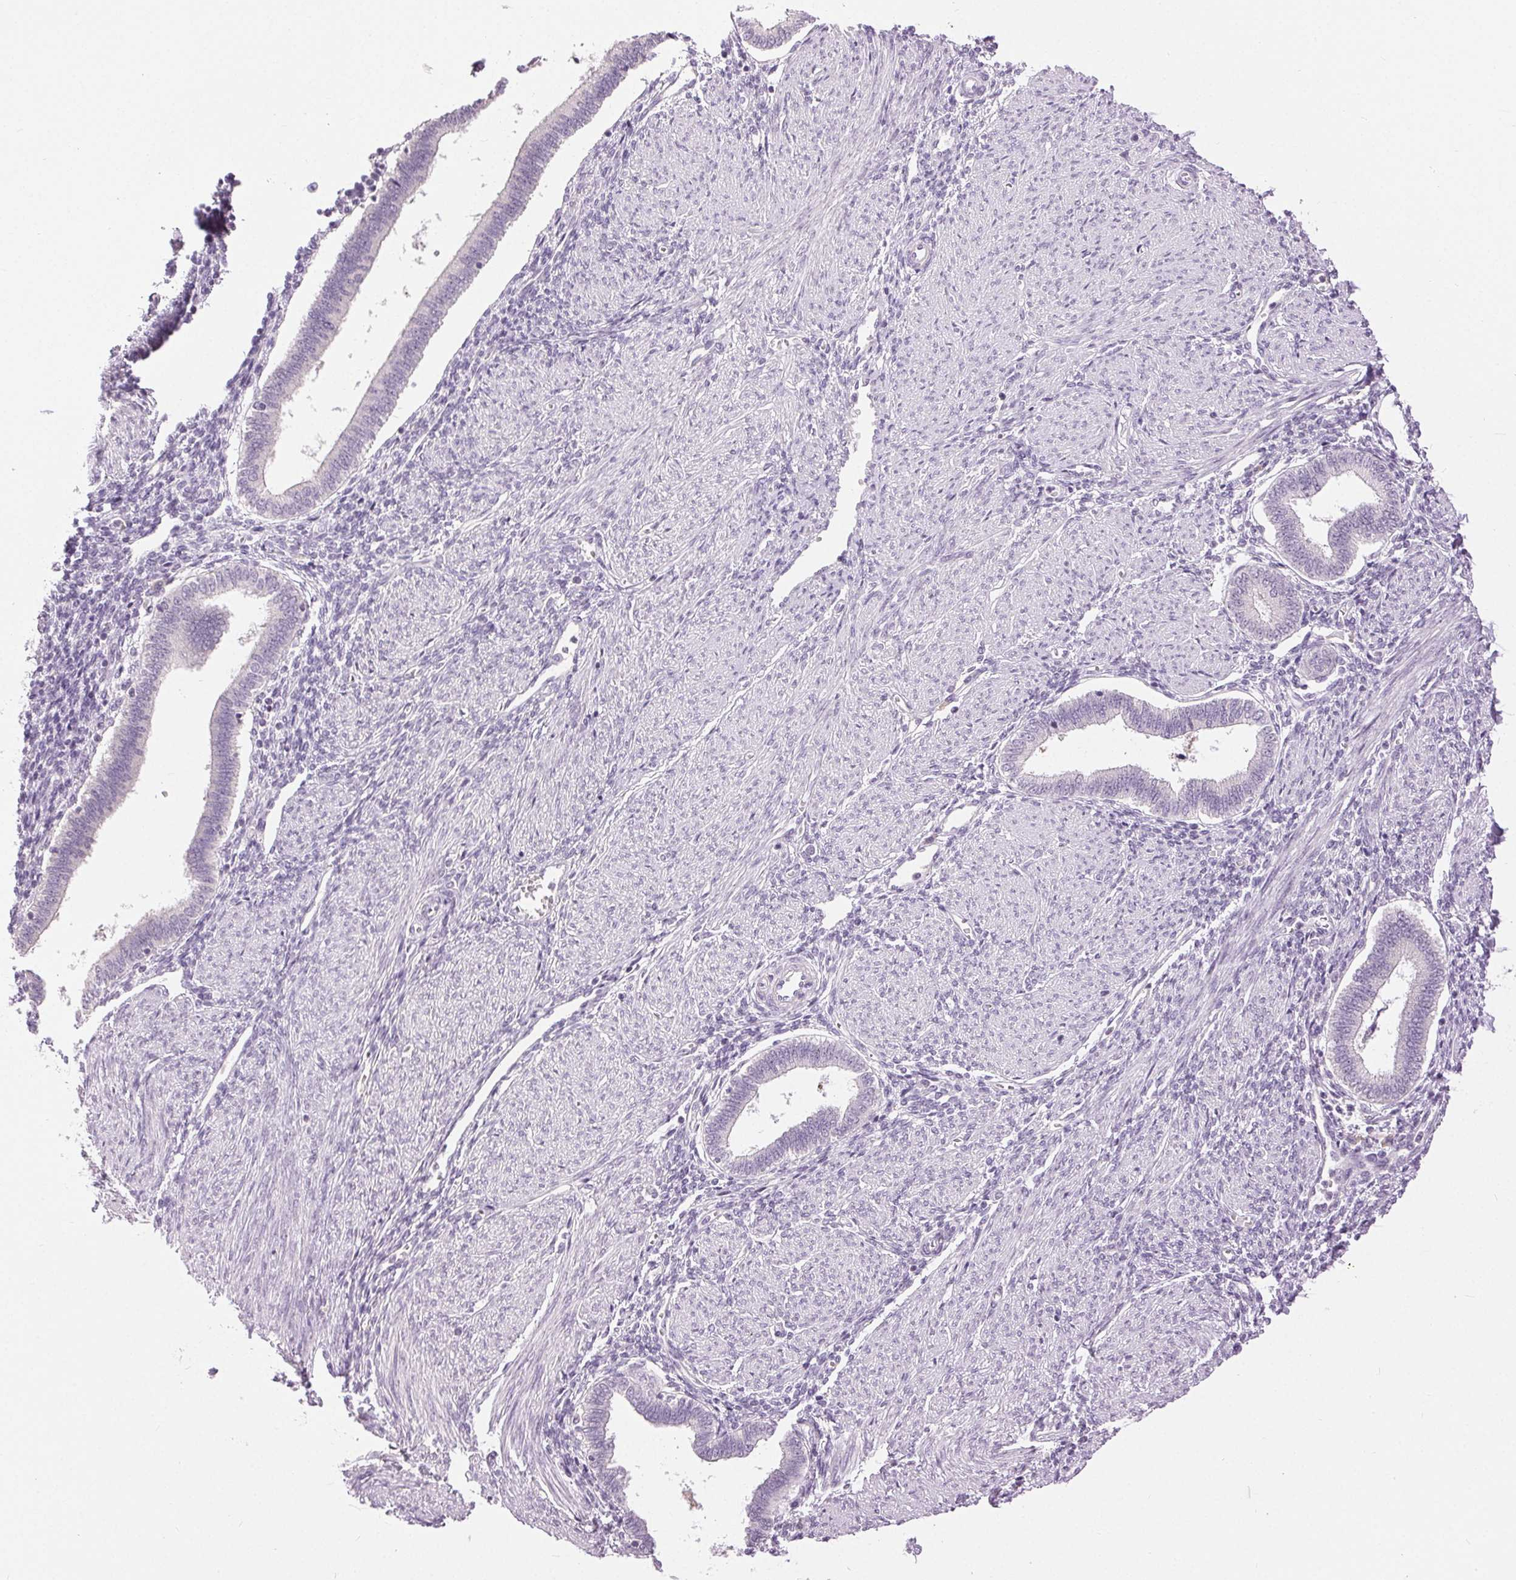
{"staining": {"intensity": "negative", "quantity": "none", "location": "none"}, "tissue": "endometrium", "cell_type": "Cells in endometrial stroma", "image_type": "normal", "snomed": [{"axis": "morphology", "description": "Normal tissue, NOS"}, {"axis": "topography", "description": "Endometrium"}], "caption": "Cells in endometrial stroma are negative for protein expression in unremarkable human endometrium. (Immunohistochemistry, brightfield microscopy, high magnification).", "gene": "DSG3", "patient": {"sex": "female", "age": 42}}